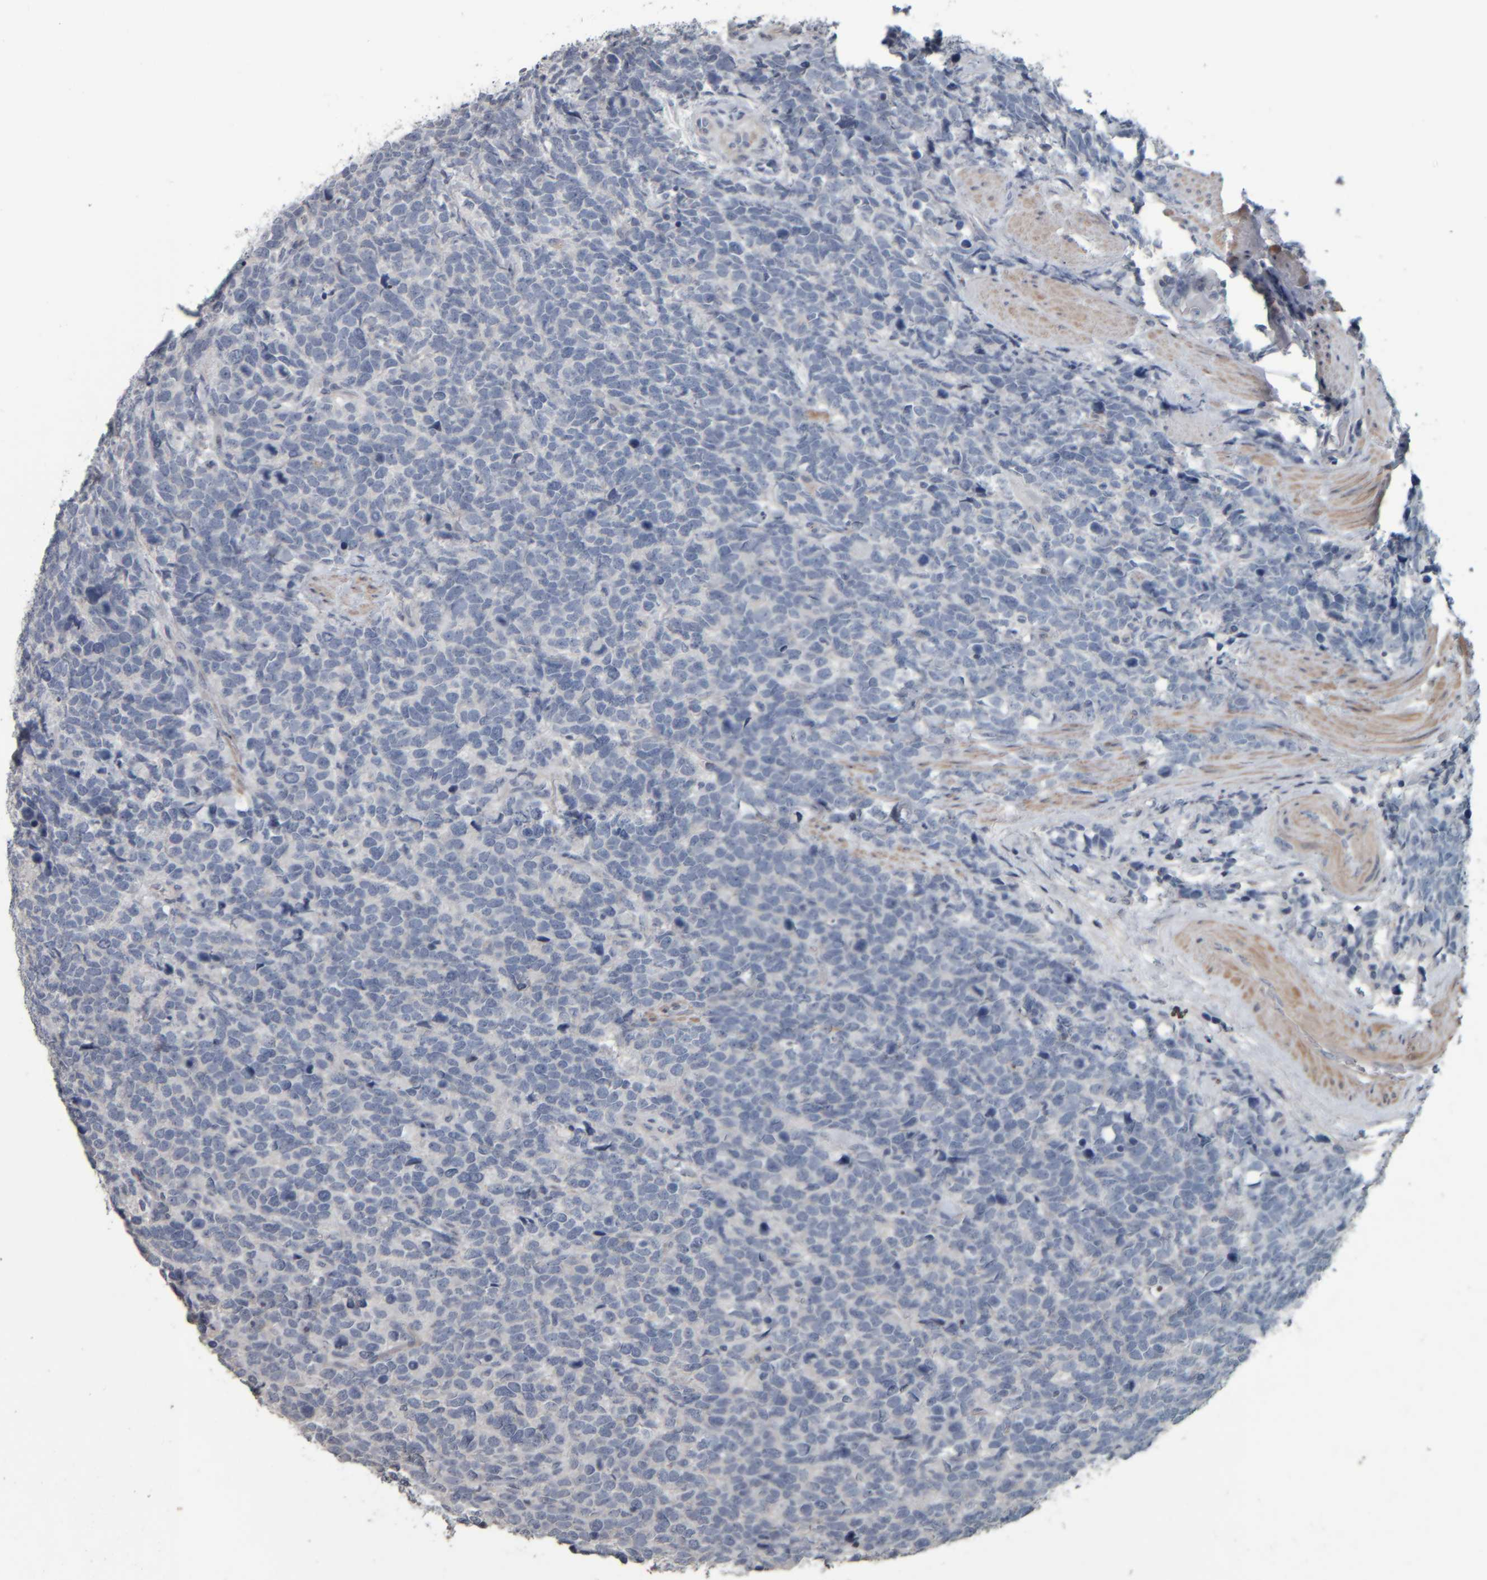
{"staining": {"intensity": "negative", "quantity": "none", "location": "none"}, "tissue": "urothelial cancer", "cell_type": "Tumor cells", "image_type": "cancer", "snomed": [{"axis": "morphology", "description": "Urothelial carcinoma, High grade"}, {"axis": "topography", "description": "Urinary bladder"}], "caption": "Human urothelial cancer stained for a protein using IHC shows no positivity in tumor cells.", "gene": "CAVIN4", "patient": {"sex": "female", "age": 82}}